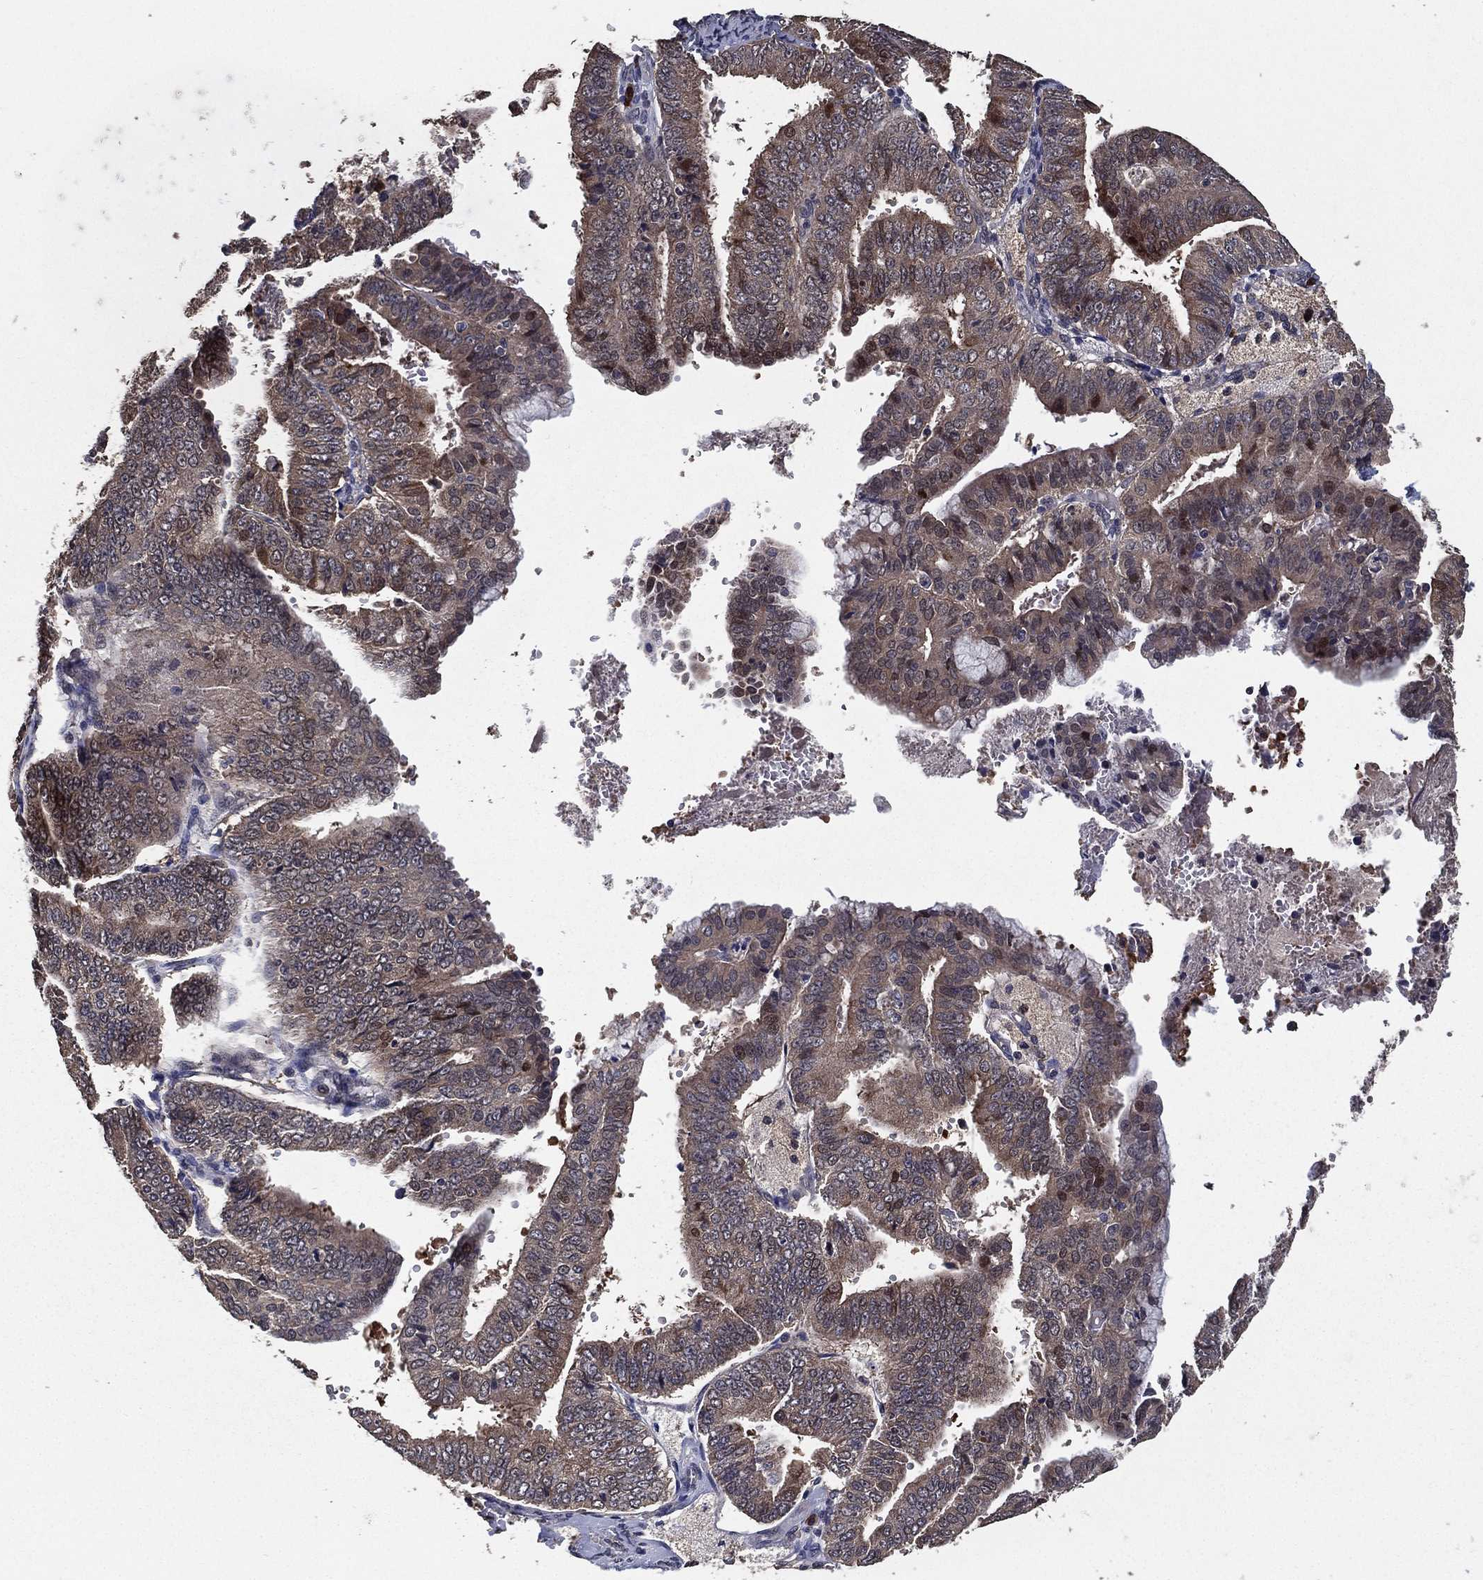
{"staining": {"intensity": "weak", "quantity": "25%-75%", "location": "cytoplasmic/membranous"}, "tissue": "endometrial cancer", "cell_type": "Tumor cells", "image_type": "cancer", "snomed": [{"axis": "morphology", "description": "Adenocarcinoma, NOS"}, {"axis": "topography", "description": "Endometrium"}], "caption": "Tumor cells exhibit low levels of weak cytoplasmic/membranous staining in approximately 25%-75% of cells in endometrial cancer.", "gene": "PCNT", "patient": {"sex": "female", "age": 63}}